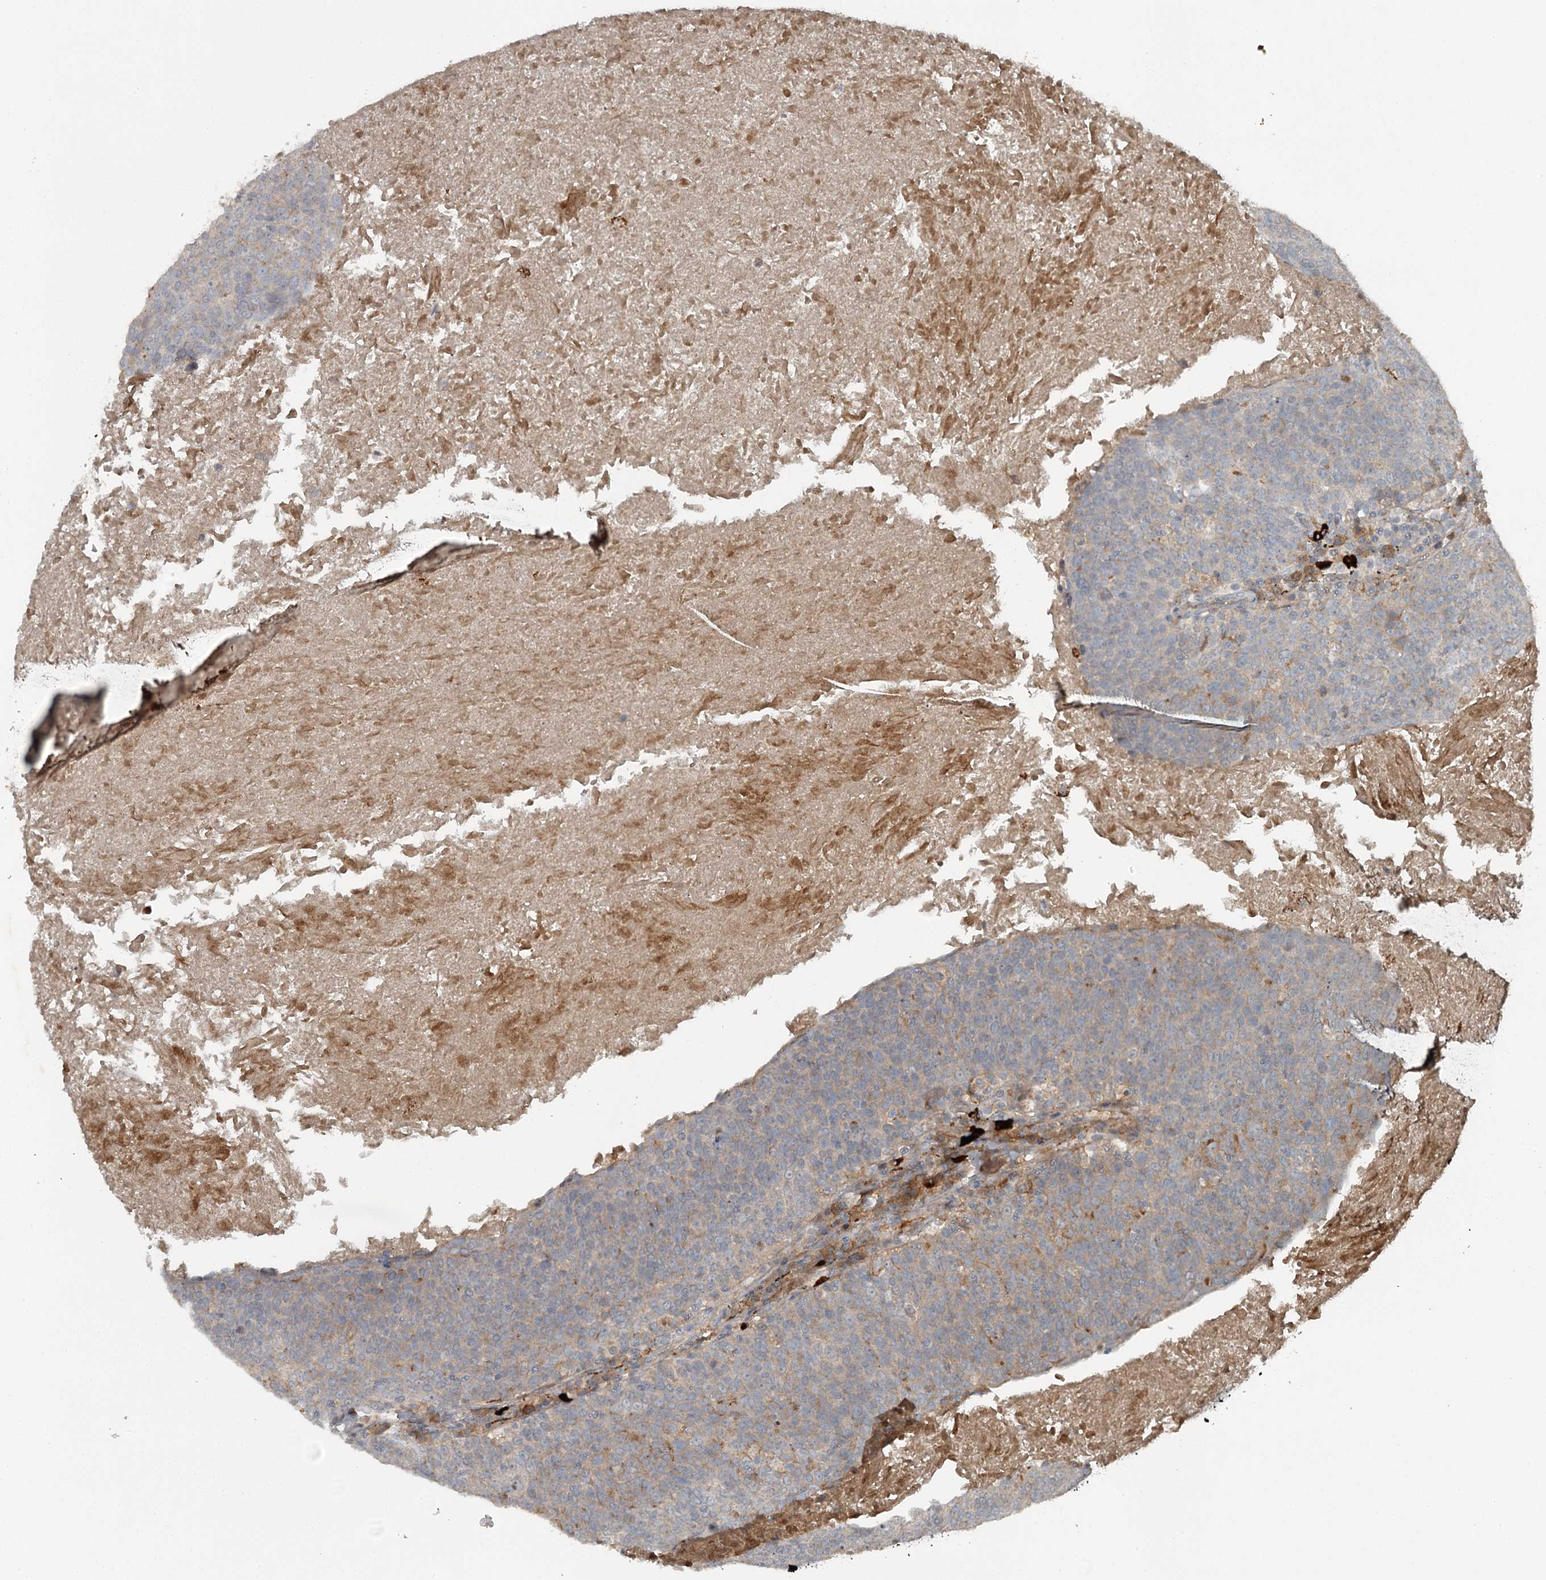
{"staining": {"intensity": "moderate", "quantity": "<25%", "location": "cytoplasmic/membranous"}, "tissue": "head and neck cancer", "cell_type": "Tumor cells", "image_type": "cancer", "snomed": [{"axis": "morphology", "description": "Squamous cell carcinoma, NOS"}, {"axis": "morphology", "description": "Squamous cell carcinoma, metastatic, NOS"}, {"axis": "topography", "description": "Lymph node"}, {"axis": "topography", "description": "Head-Neck"}], "caption": "A brown stain labels moderate cytoplasmic/membranous staining of a protein in human head and neck metastatic squamous cell carcinoma tumor cells.", "gene": "SLC39A8", "patient": {"sex": "male", "age": 62}}